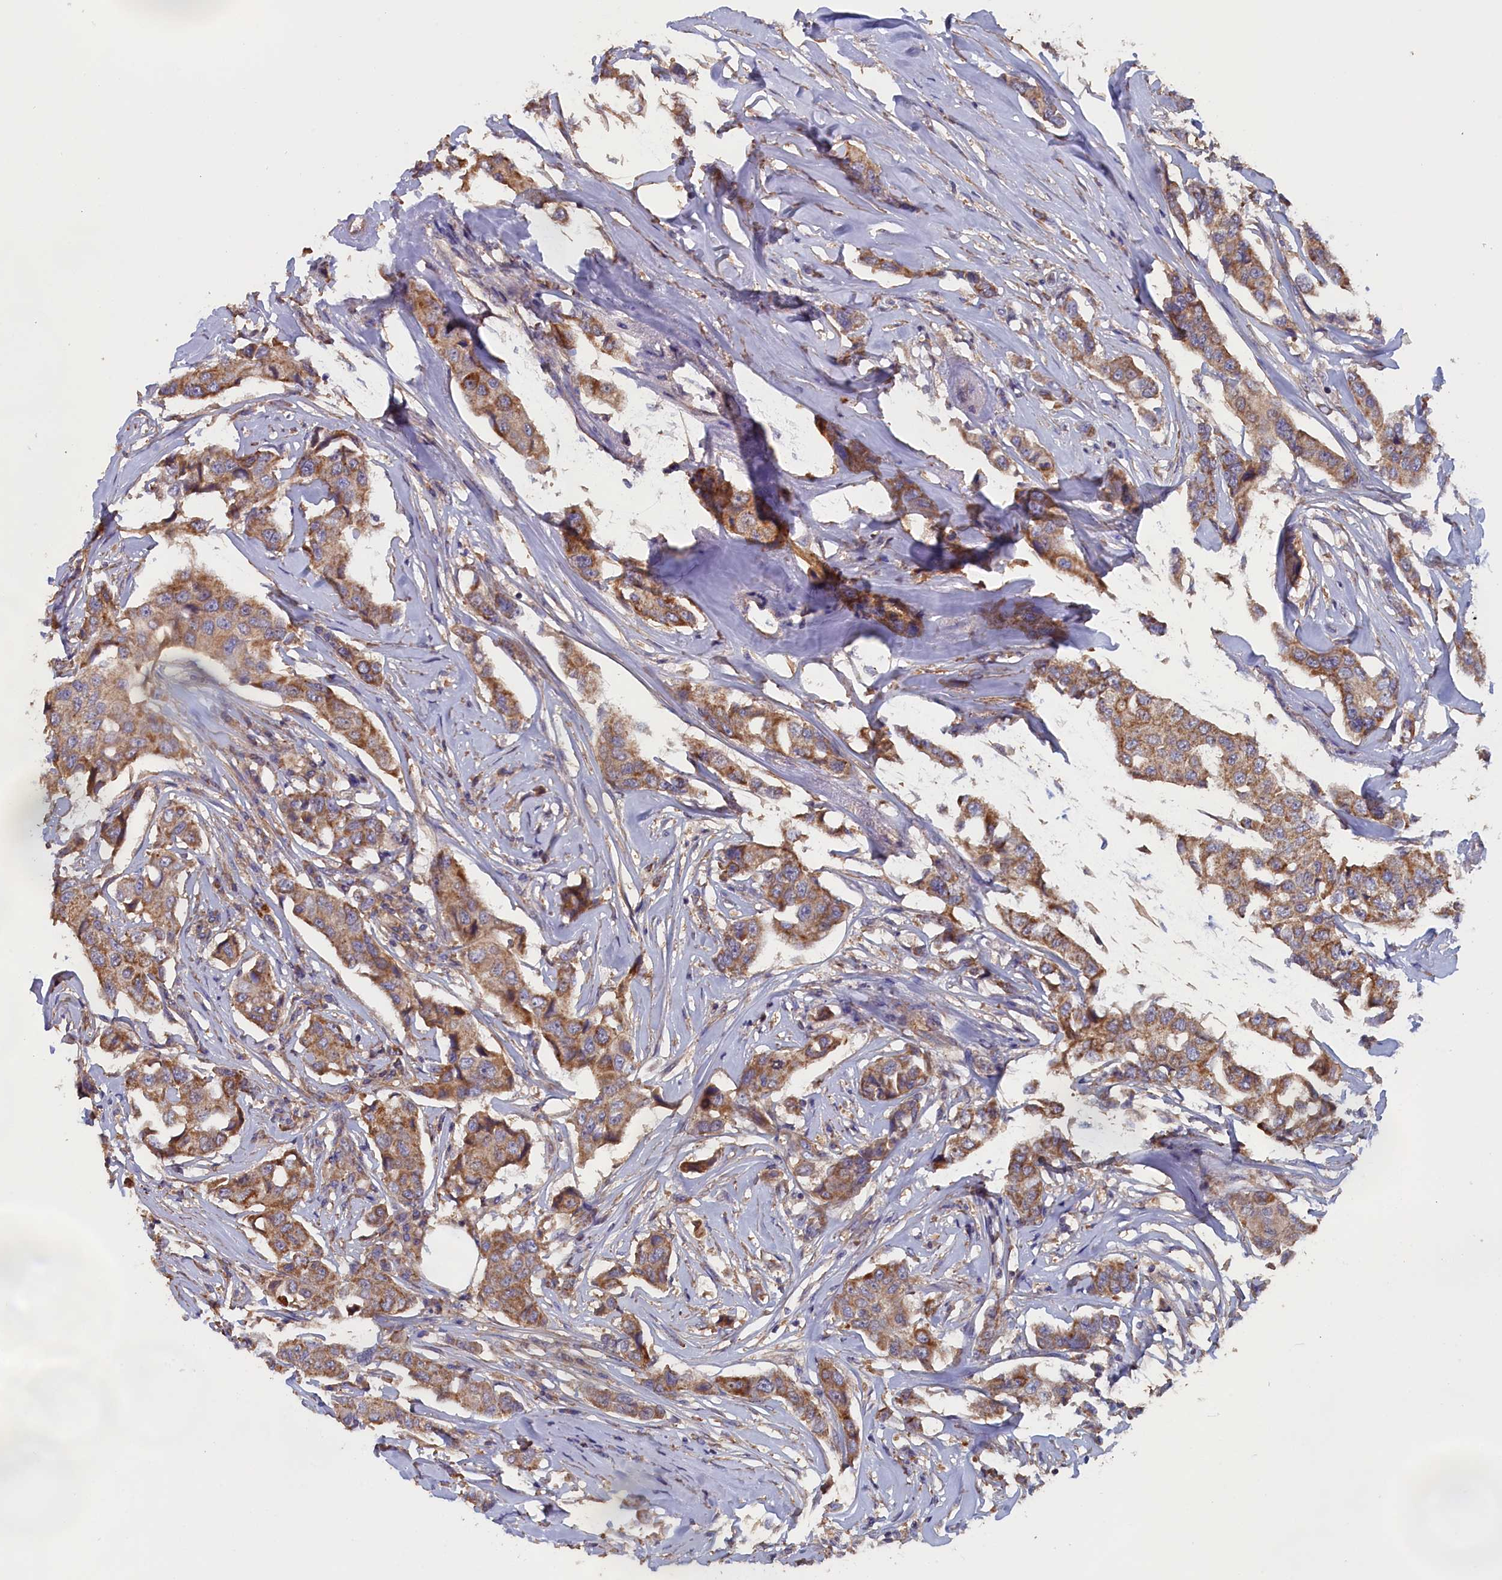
{"staining": {"intensity": "moderate", "quantity": ">75%", "location": "cytoplasmic/membranous"}, "tissue": "breast cancer", "cell_type": "Tumor cells", "image_type": "cancer", "snomed": [{"axis": "morphology", "description": "Duct carcinoma"}, {"axis": "topography", "description": "Breast"}], "caption": "This image displays immunohistochemistry staining of human breast cancer, with medium moderate cytoplasmic/membranous staining in about >75% of tumor cells.", "gene": "ANKRD2", "patient": {"sex": "female", "age": 80}}